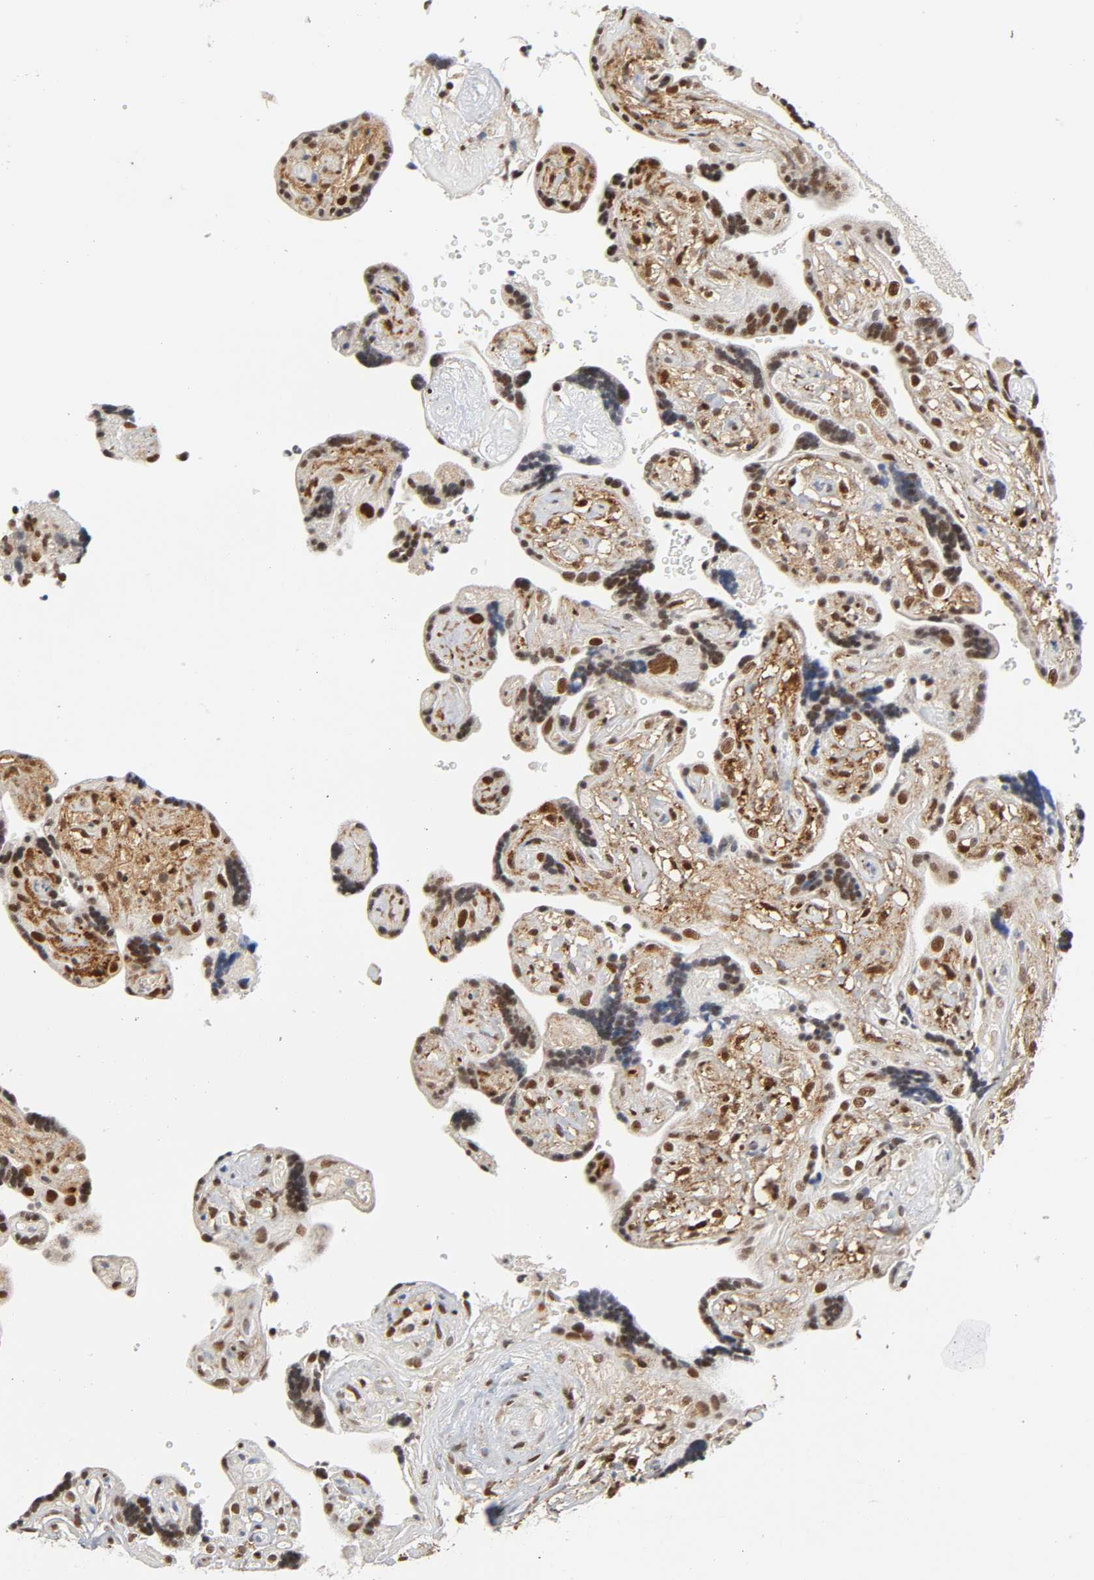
{"staining": {"intensity": "strong", "quantity": ">75%", "location": "nuclear"}, "tissue": "placenta", "cell_type": "Decidual cells", "image_type": "normal", "snomed": [{"axis": "morphology", "description": "Normal tissue, NOS"}, {"axis": "topography", "description": "Placenta"}], "caption": "High-magnification brightfield microscopy of unremarkable placenta stained with DAB (brown) and counterstained with hematoxylin (blue). decidual cells exhibit strong nuclear positivity is present in approximately>75% of cells.", "gene": "KAT2B", "patient": {"sex": "female", "age": 30}}